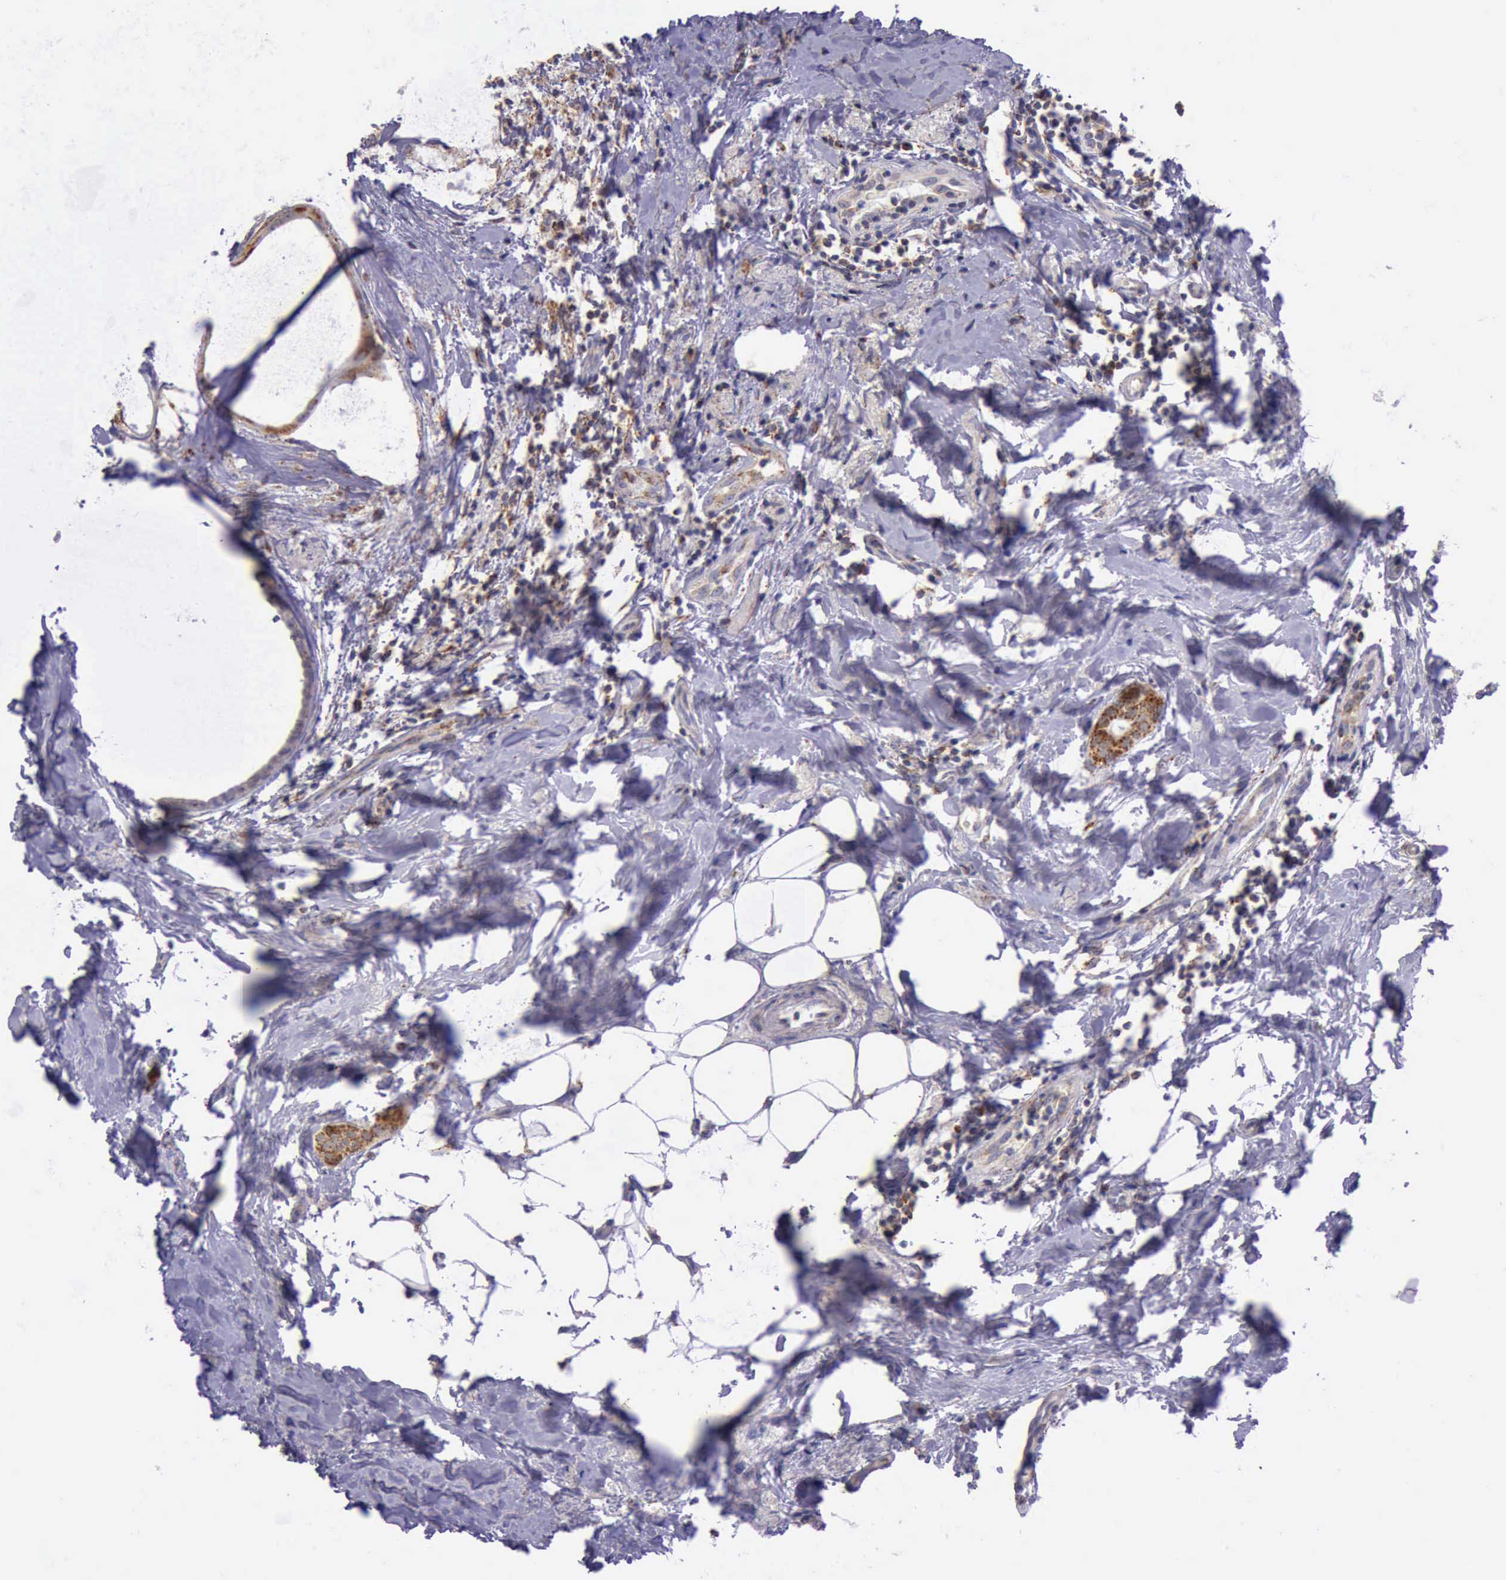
{"staining": {"intensity": "strong", "quantity": ">75%", "location": "cytoplasmic/membranous"}, "tissue": "breast cancer", "cell_type": "Tumor cells", "image_type": "cancer", "snomed": [{"axis": "morphology", "description": "Duct carcinoma"}, {"axis": "topography", "description": "Breast"}], "caption": "Protein staining reveals strong cytoplasmic/membranous staining in approximately >75% of tumor cells in breast intraductal carcinoma.", "gene": "TXN2", "patient": {"sex": "female", "age": 54}}